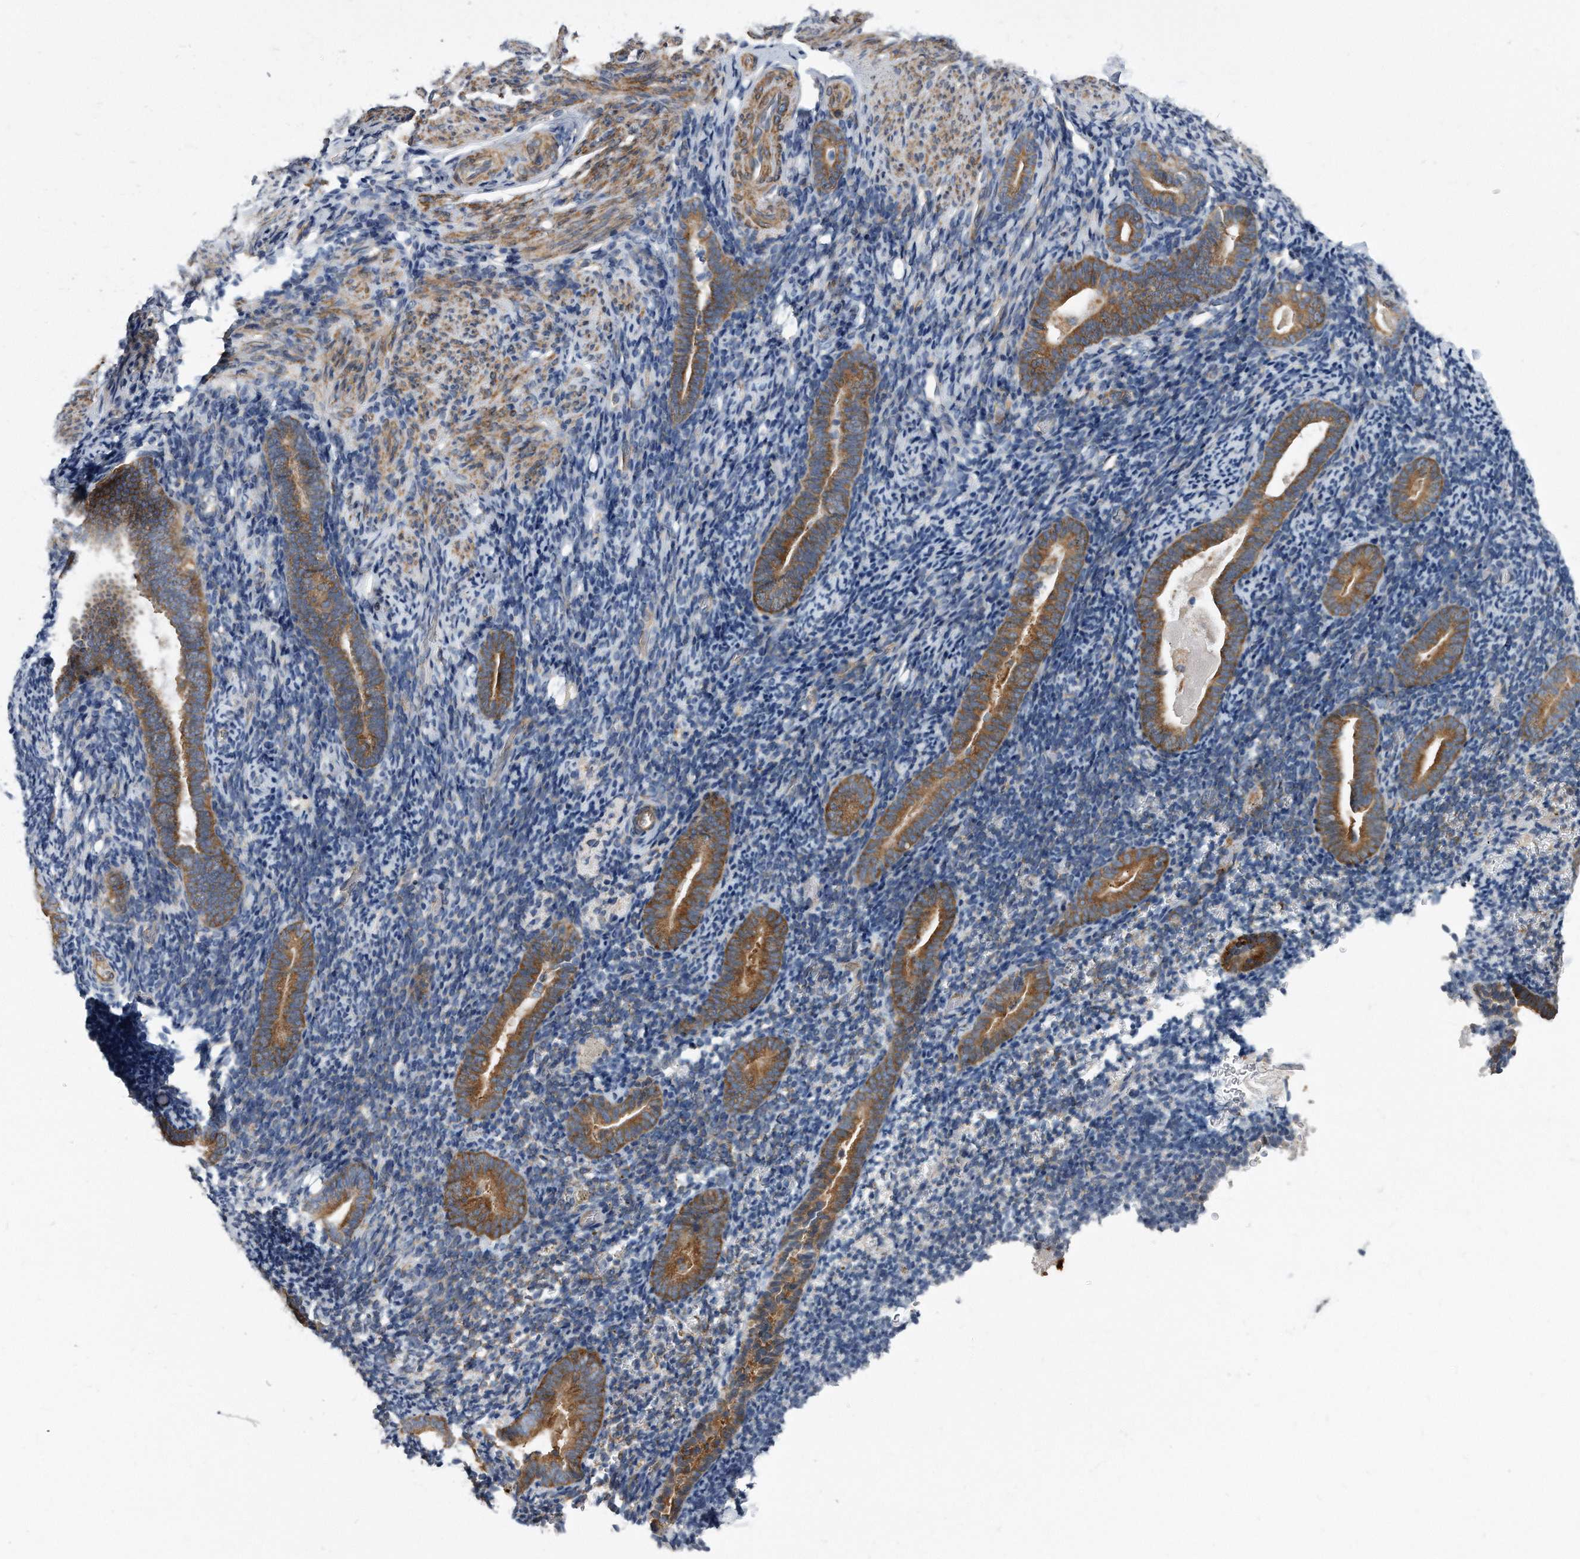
{"staining": {"intensity": "negative", "quantity": "none", "location": "none"}, "tissue": "endometrium", "cell_type": "Cells in endometrial stroma", "image_type": "normal", "snomed": [{"axis": "morphology", "description": "Normal tissue, NOS"}, {"axis": "topography", "description": "Endometrium"}], "caption": "An IHC micrograph of normal endometrium is shown. There is no staining in cells in endometrial stroma of endometrium.", "gene": "EIF2B4", "patient": {"sex": "female", "age": 51}}